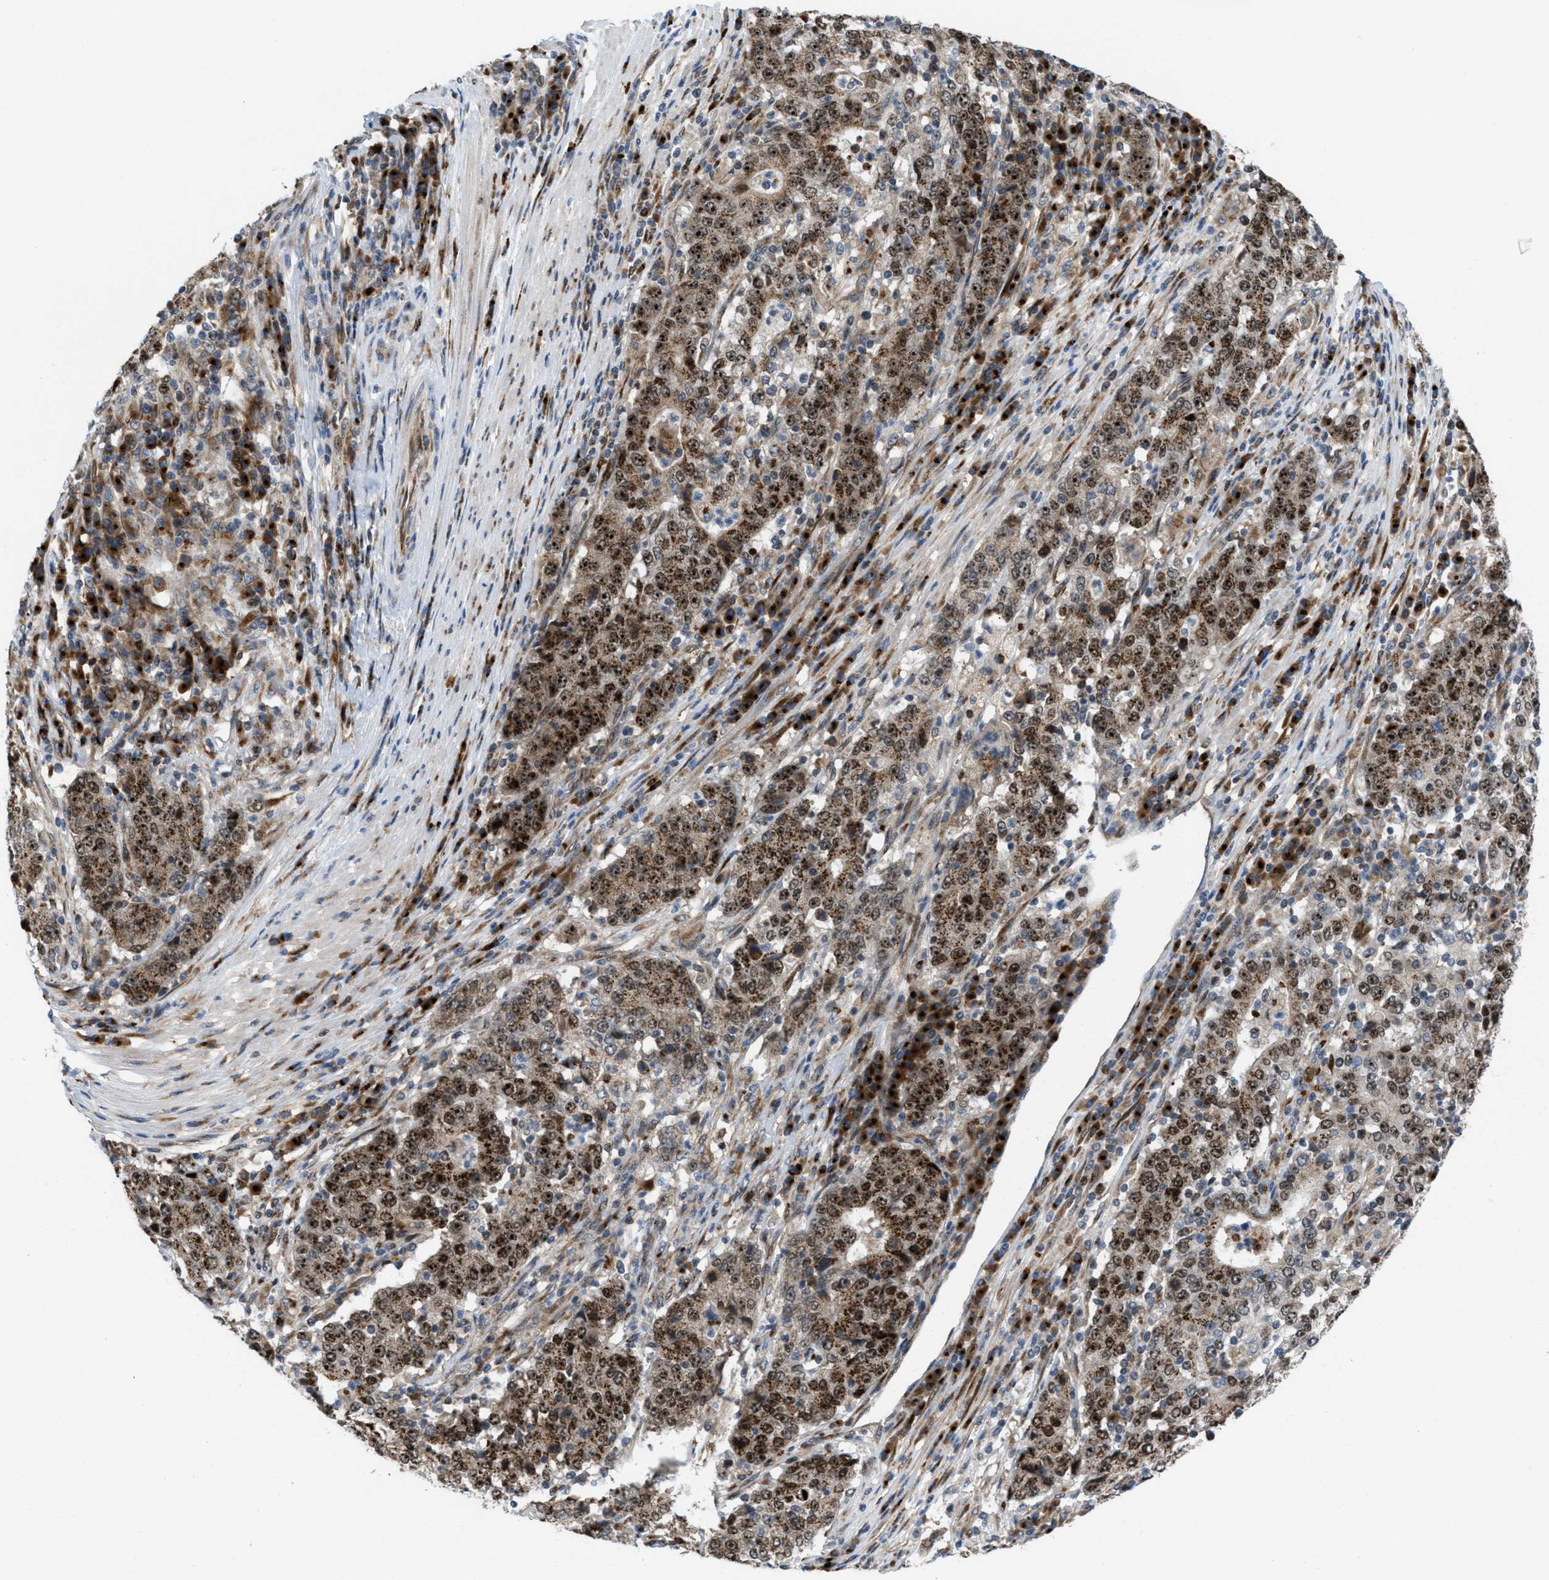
{"staining": {"intensity": "strong", "quantity": ">75%", "location": "cytoplasmic/membranous,nuclear"}, "tissue": "stomach cancer", "cell_type": "Tumor cells", "image_type": "cancer", "snomed": [{"axis": "morphology", "description": "Adenocarcinoma, NOS"}, {"axis": "topography", "description": "Stomach"}], "caption": "IHC micrograph of neoplastic tissue: human stomach cancer stained using immunohistochemistry exhibits high levels of strong protein expression localized specifically in the cytoplasmic/membranous and nuclear of tumor cells, appearing as a cytoplasmic/membranous and nuclear brown color.", "gene": "SLC38A10", "patient": {"sex": "male", "age": 59}}